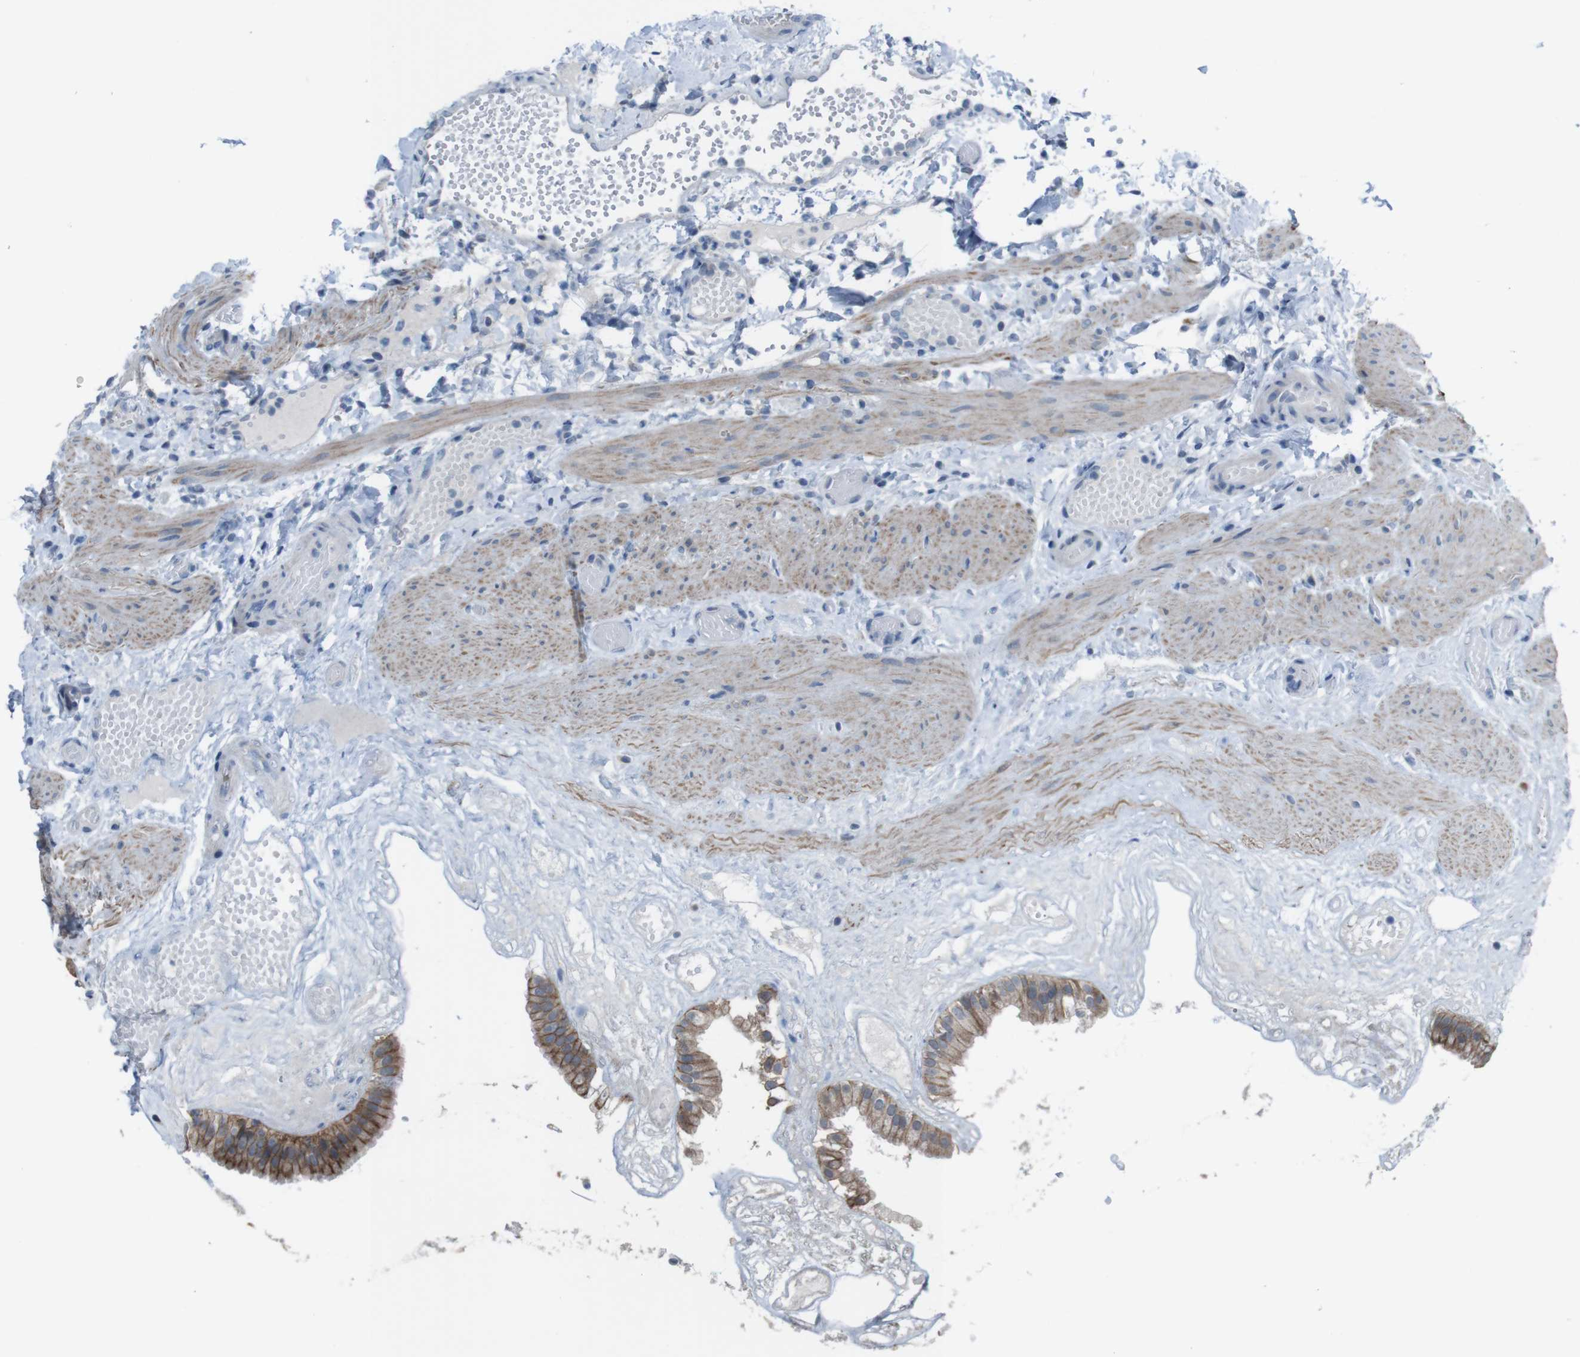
{"staining": {"intensity": "strong", "quantity": ">75%", "location": "cytoplasmic/membranous"}, "tissue": "gallbladder", "cell_type": "Glandular cells", "image_type": "normal", "snomed": [{"axis": "morphology", "description": "Normal tissue, NOS"}, {"axis": "topography", "description": "Gallbladder"}], "caption": "Immunohistochemical staining of normal gallbladder demonstrates high levels of strong cytoplasmic/membranous expression in about >75% of glandular cells.", "gene": "CDH22", "patient": {"sex": "female", "age": 26}}